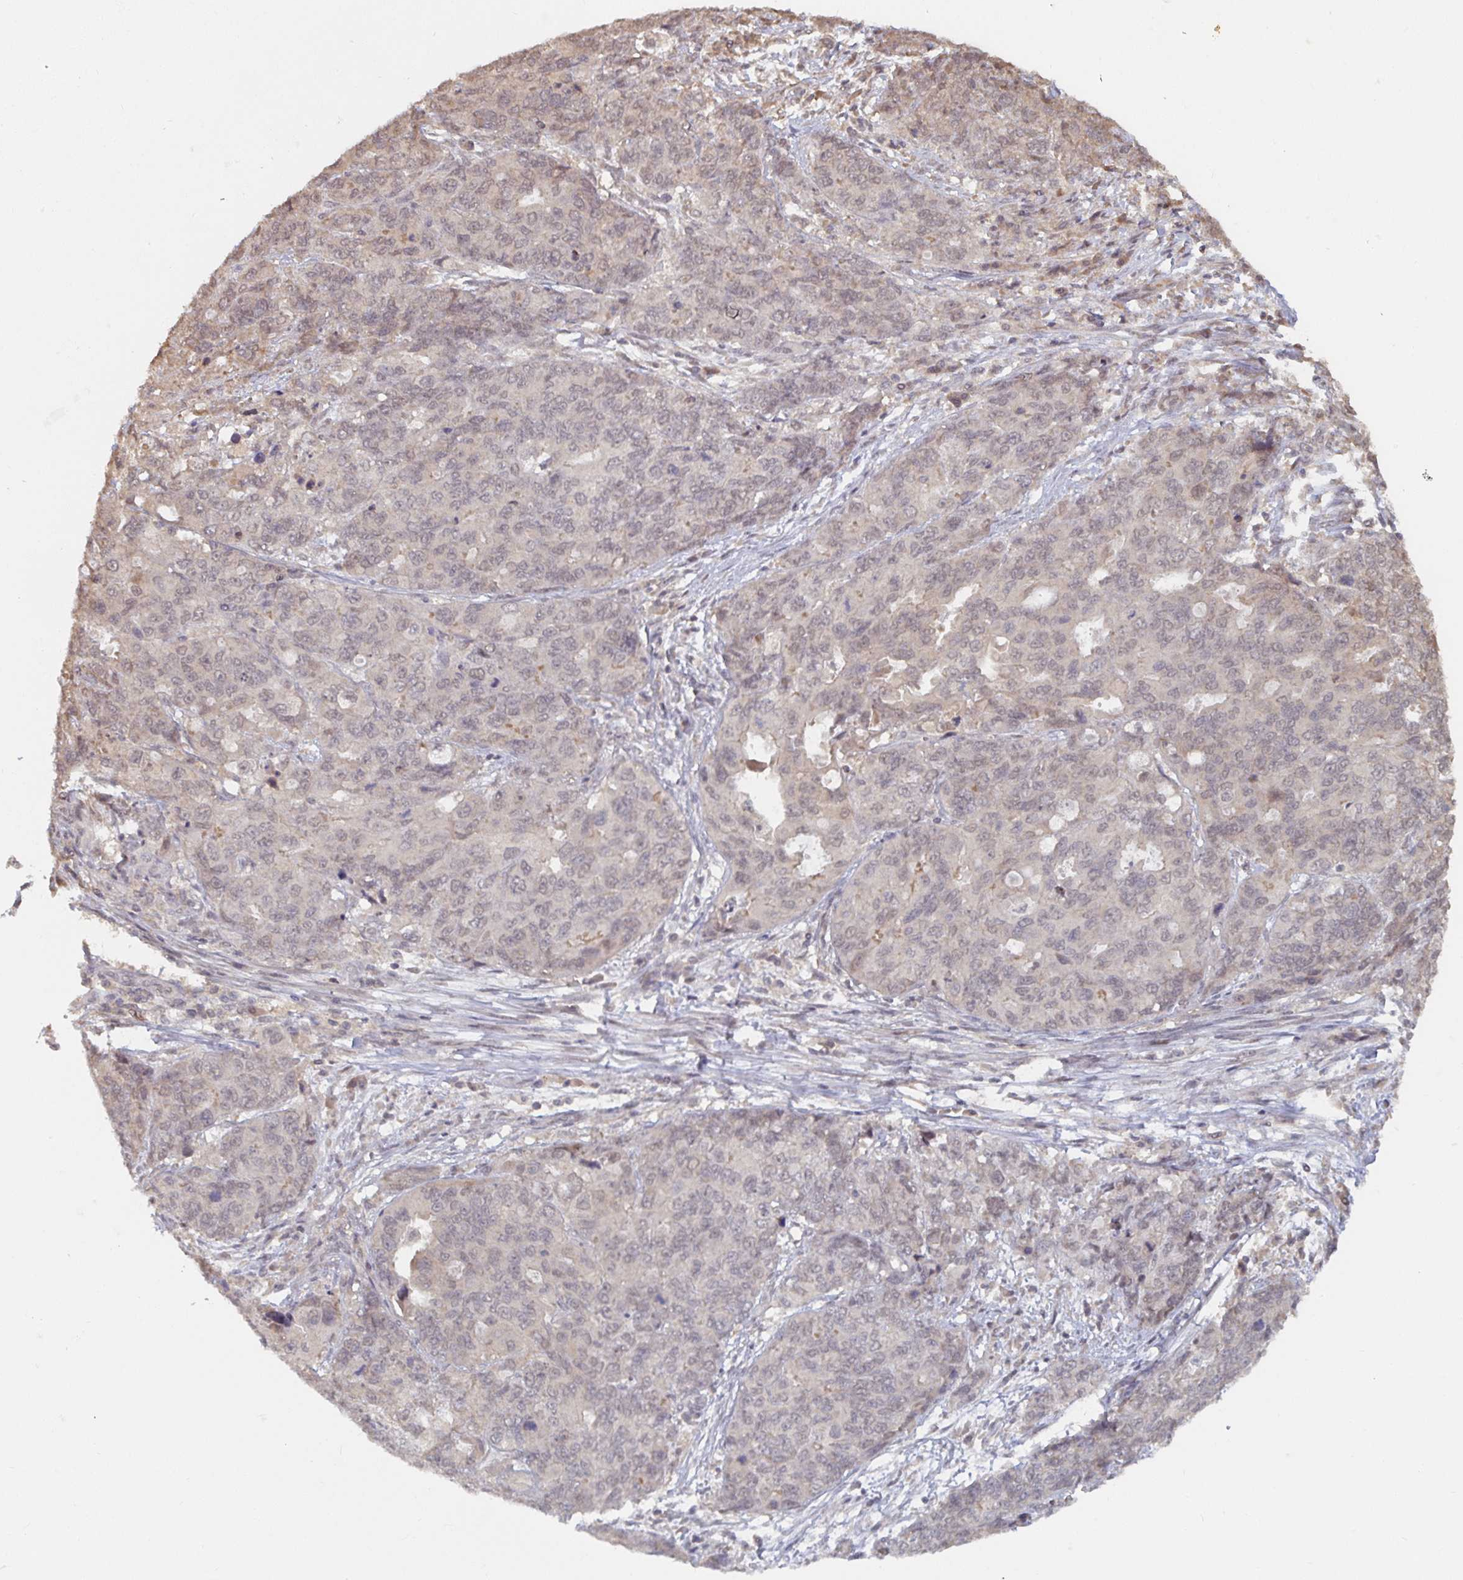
{"staining": {"intensity": "weak", "quantity": "25%-75%", "location": "nuclear"}, "tissue": "endometrial cancer", "cell_type": "Tumor cells", "image_type": "cancer", "snomed": [{"axis": "morphology", "description": "Adenocarcinoma, NOS"}, {"axis": "topography", "description": "Uterus"}], "caption": "Immunohistochemical staining of endometrial adenocarcinoma displays low levels of weak nuclear staining in approximately 25%-75% of tumor cells.", "gene": "LRP5", "patient": {"sex": "female", "age": 79}}